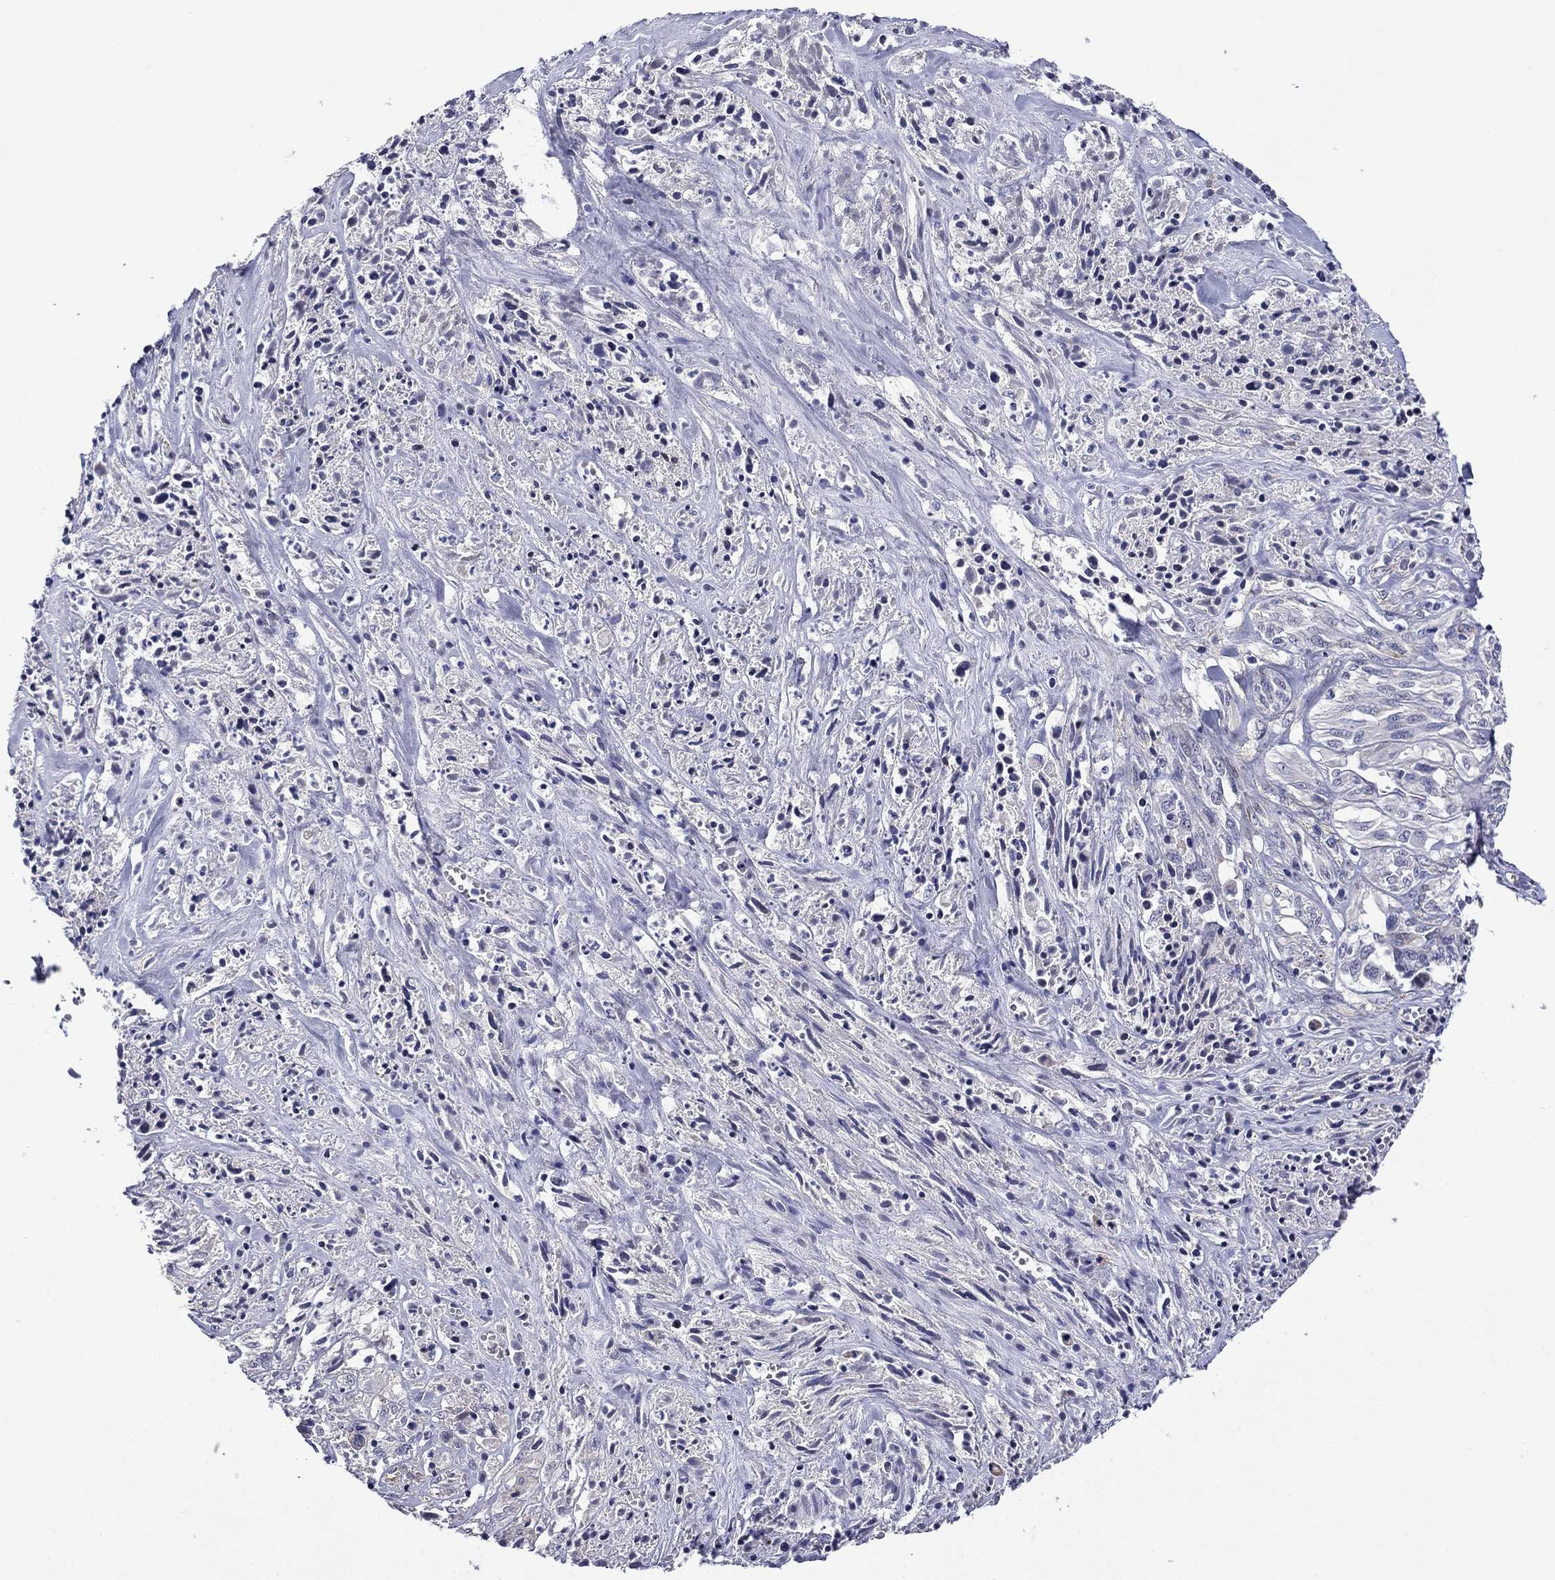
{"staining": {"intensity": "negative", "quantity": "none", "location": "none"}, "tissue": "melanoma", "cell_type": "Tumor cells", "image_type": "cancer", "snomed": [{"axis": "morphology", "description": "Malignant melanoma, NOS"}, {"axis": "topography", "description": "Skin"}], "caption": "Tumor cells are negative for protein expression in human malignant melanoma.", "gene": "LMO7", "patient": {"sex": "female", "age": 91}}